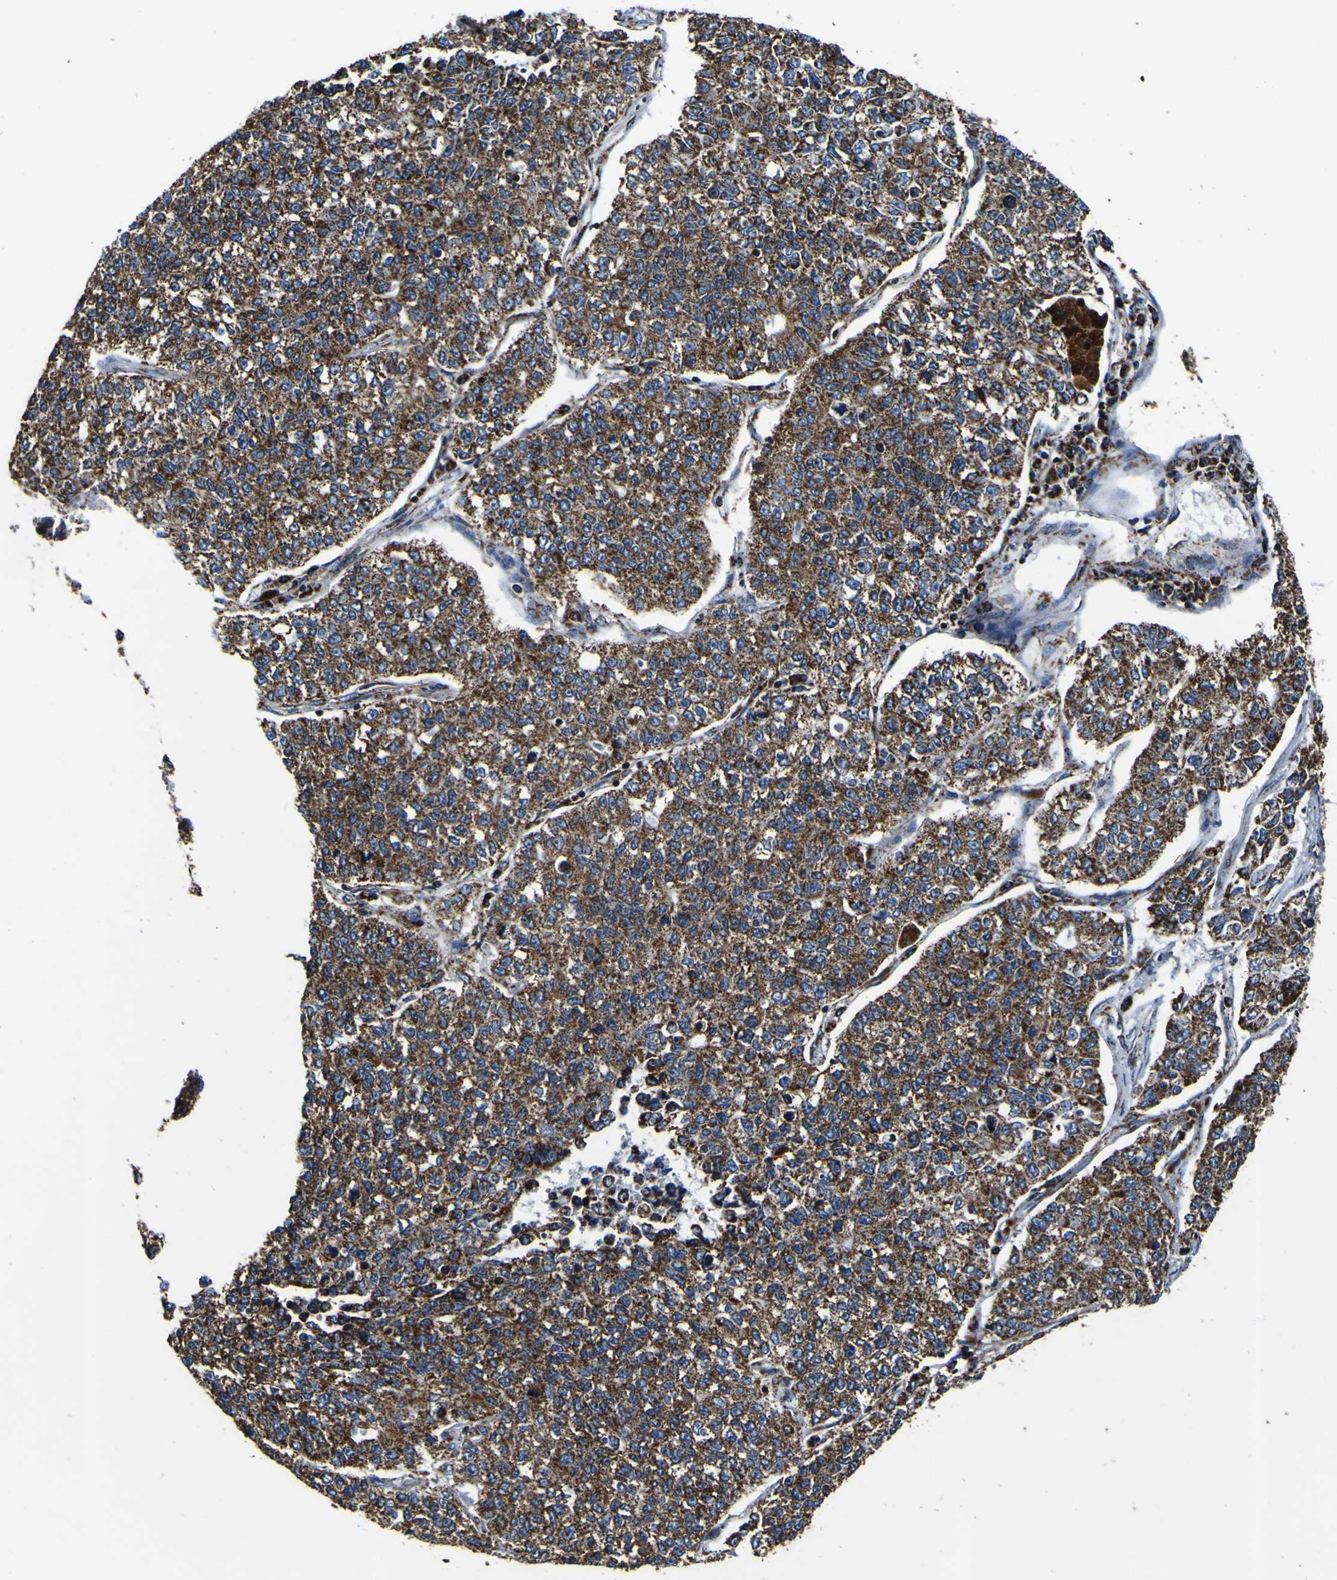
{"staining": {"intensity": "strong", "quantity": ">75%", "location": "cytoplasmic/membranous"}, "tissue": "lung cancer", "cell_type": "Tumor cells", "image_type": "cancer", "snomed": [{"axis": "morphology", "description": "Adenocarcinoma, NOS"}, {"axis": "topography", "description": "Lung"}], "caption": "Lung cancer tissue shows strong cytoplasmic/membranous expression in approximately >75% of tumor cells, visualized by immunohistochemistry.", "gene": "PTRH2", "patient": {"sex": "male", "age": 49}}